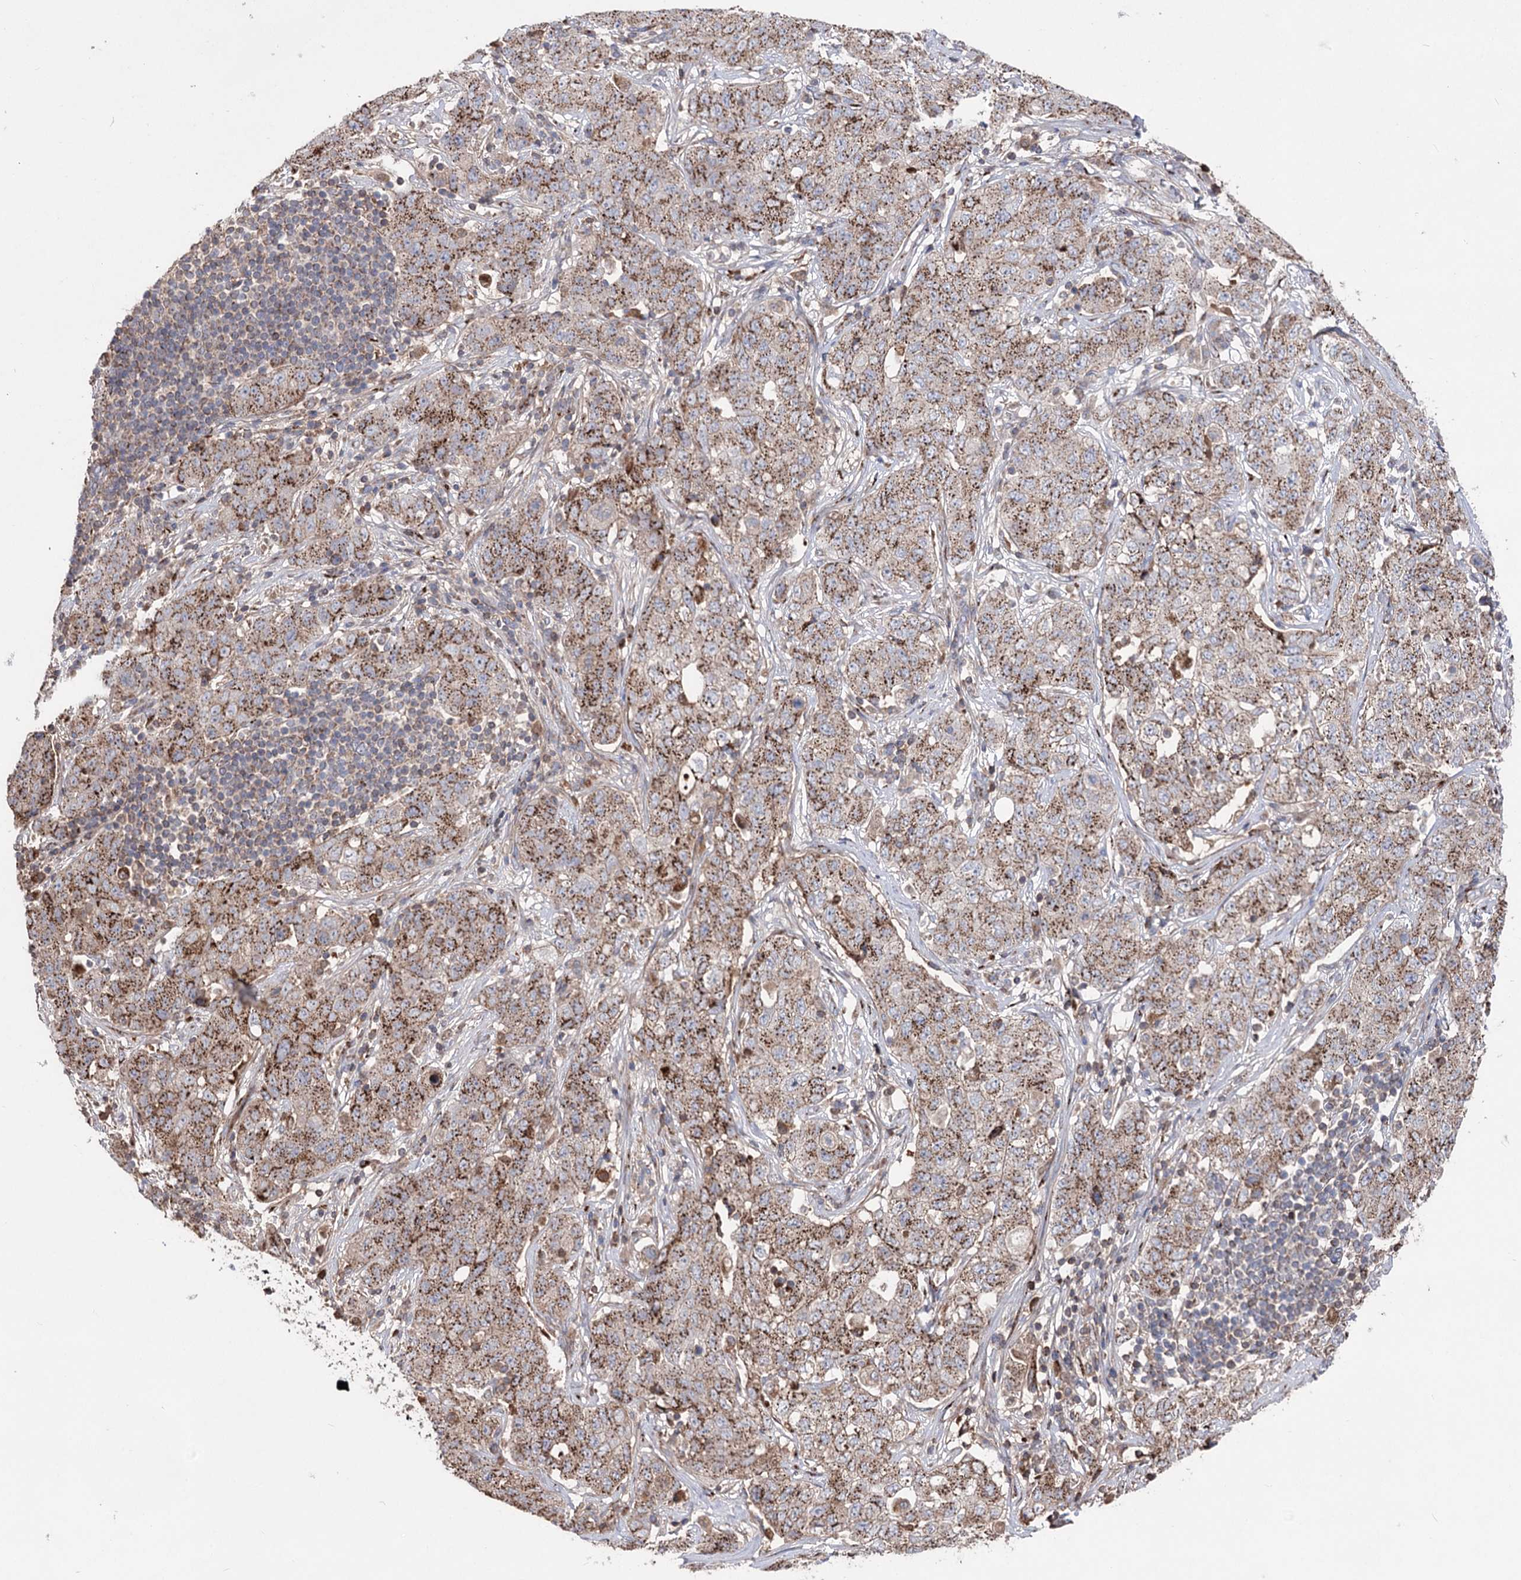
{"staining": {"intensity": "strong", "quantity": ">75%", "location": "cytoplasmic/membranous"}, "tissue": "stomach cancer", "cell_type": "Tumor cells", "image_type": "cancer", "snomed": [{"axis": "morphology", "description": "Normal tissue, NOS"}, {"axis": "morphology", "description": "Adenocarcinoma, NOS"}, {"axis": "topography", "description": "Lymph node"}, {"axis": "topography", "description": "Stomach"}], "caption": "Strong cytoplasmic/membranous staining is identified in approximately >75% of tumor cells in stomach adenocarcinoma.", "gene": "ARHGAP20", "patient": {"sex": "male", "age": 48}}